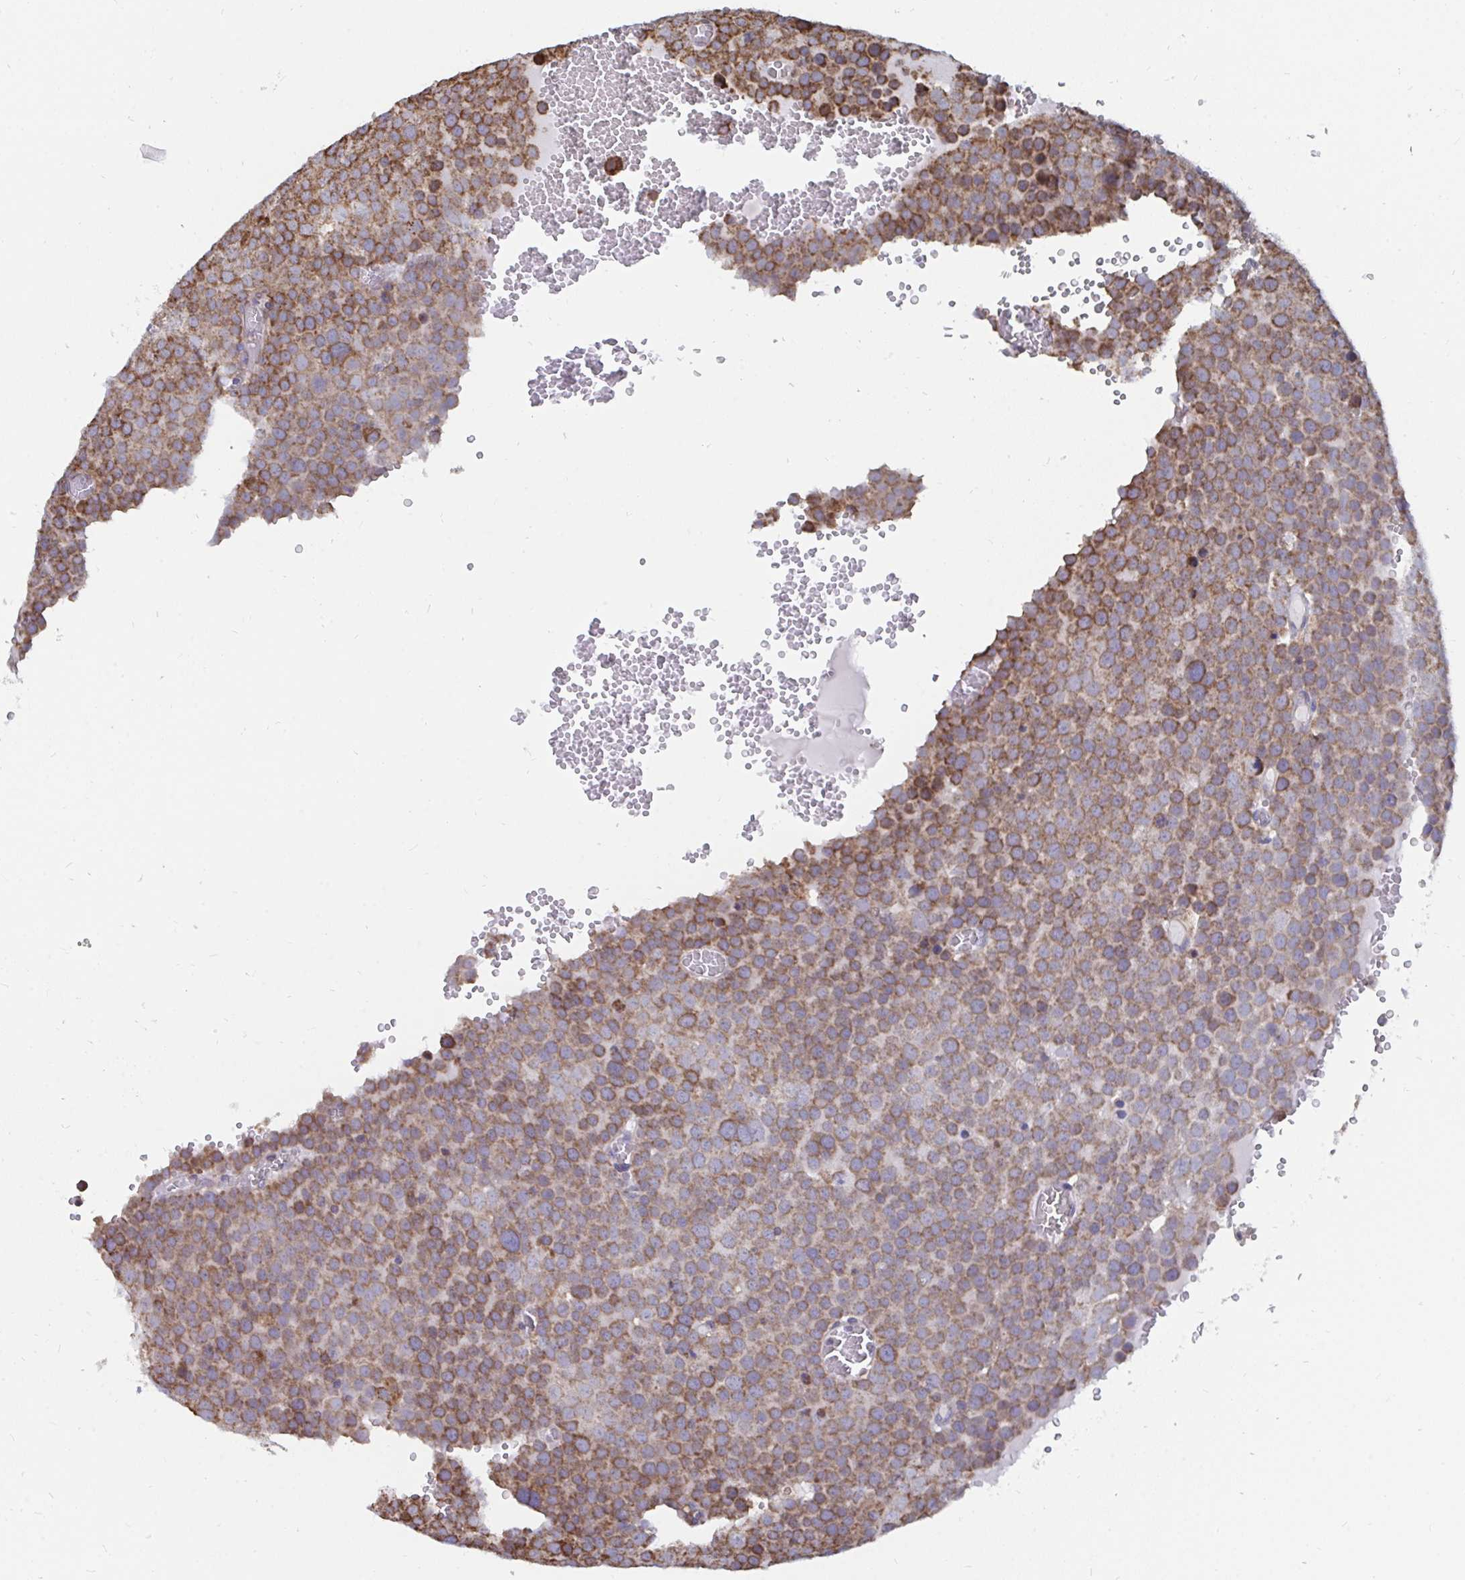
{"staining": {"intensity": "moderate", "quantity": ">75%", "location": "cytoplasmic/membranous"}, "tissue": "testis cancer", "cell_type": "Tumor cells", "image_type": "cancer", "snomed": [{"axis": "morphology", "description": "Seminoma, NOS"}, {"axis": "topography", "description": "Testis"}], "caption": "Protein expression analysis of testis cancer (seminoma) demonstrates moderate cytoplasmic/membranous positivity in approximately >75% of tumor cells.", "gene": "ELAVL1", "patient": {"sex": "male", "age": 71}}